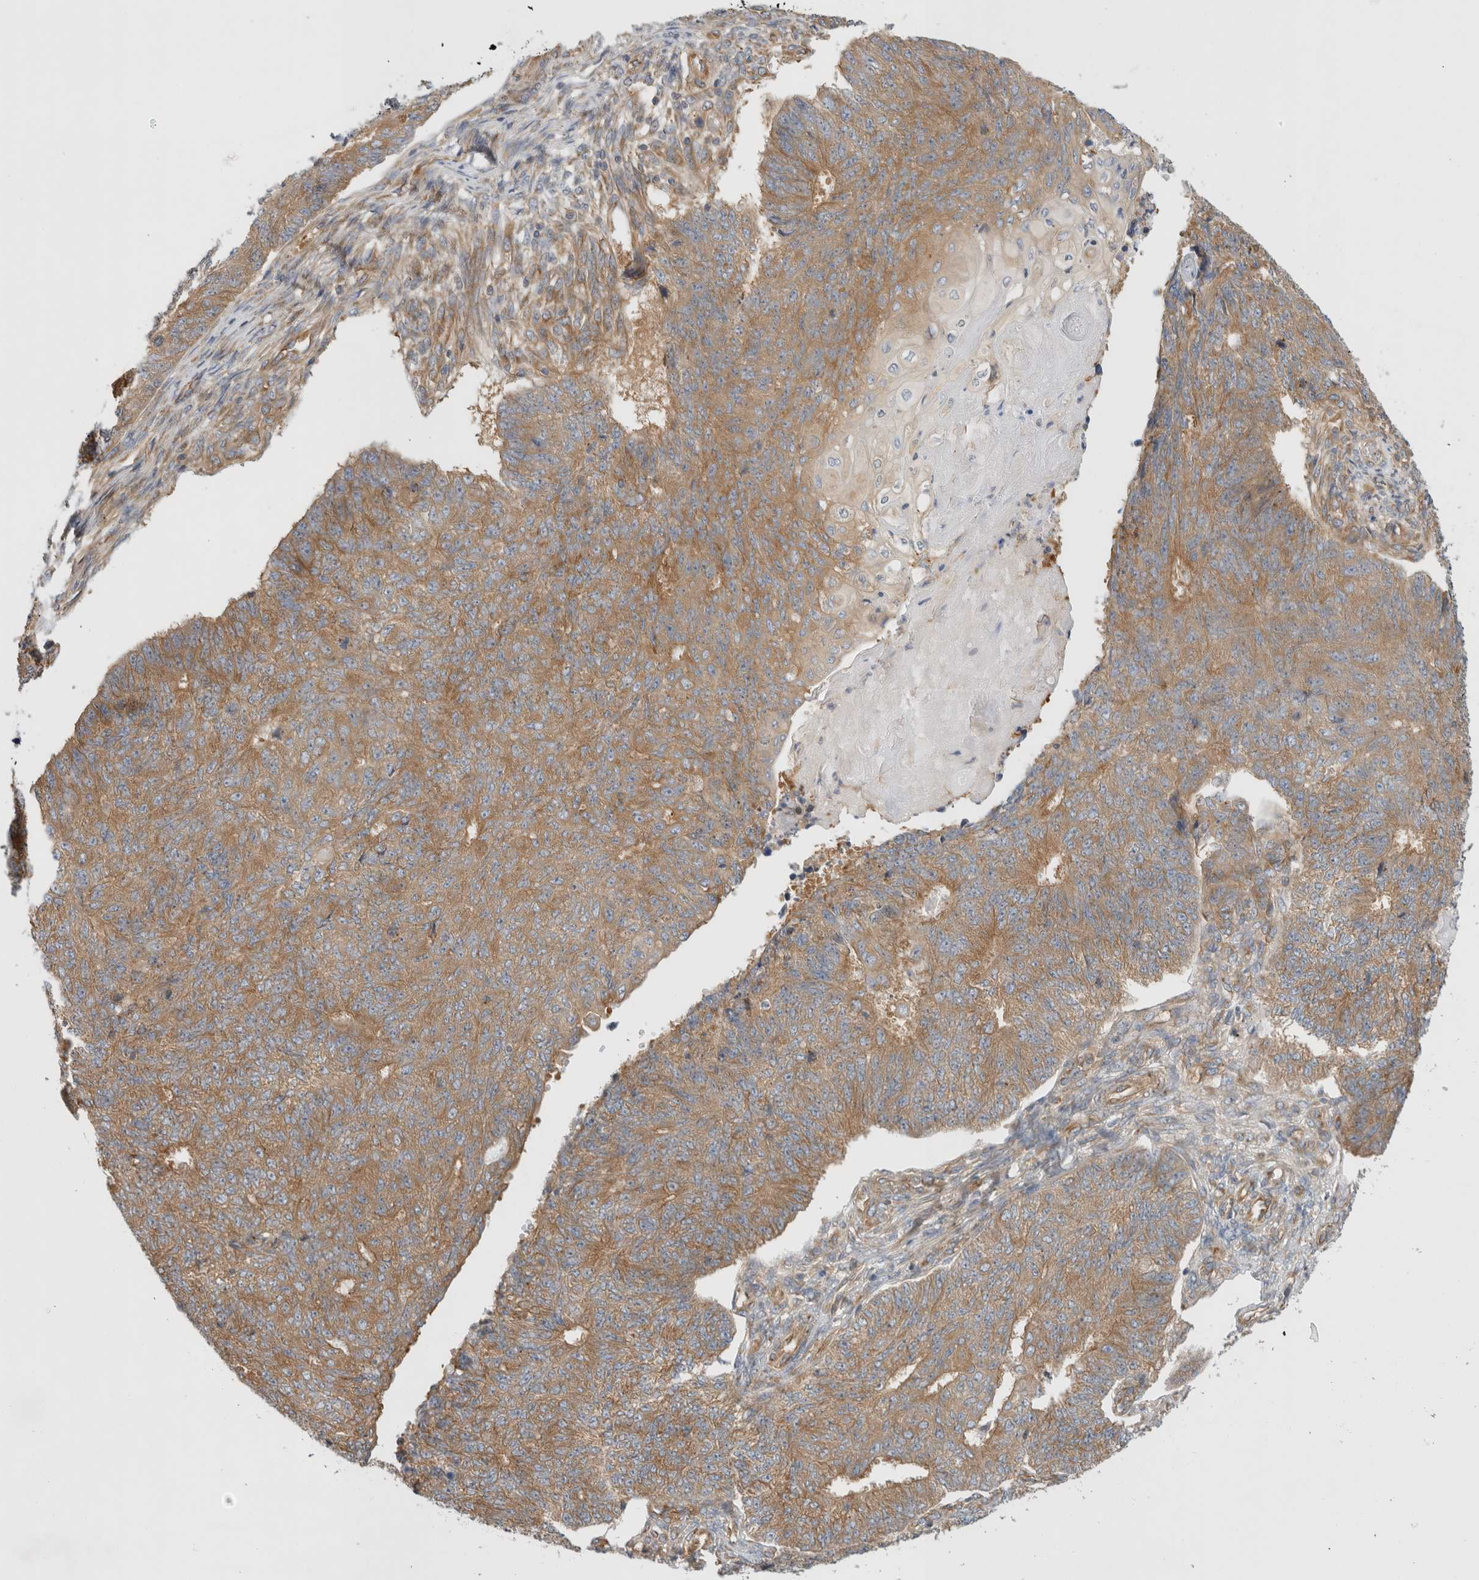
{"staining": {"intensity": "moderate", "quantity": ">75%", "location": "cytoplasmic/membranous"}, "tissue": "endometrial cancer", "cell_type": "Tumor cells", "image_type": "cancer", "snomed": [{"axis": "morphology", "description": "Adenocarcinoma, NOS"}, {"axis": "topography", "description": "Endometrium"}], "caption": "The immunohistochemical stain labels moderate cytoplasmic/membranous expression in tumor cells of endometrial cancer (adenocarcinoma) tissue.", "gene": "GPR150", "patient": {"sex": "female", "age": 32}}